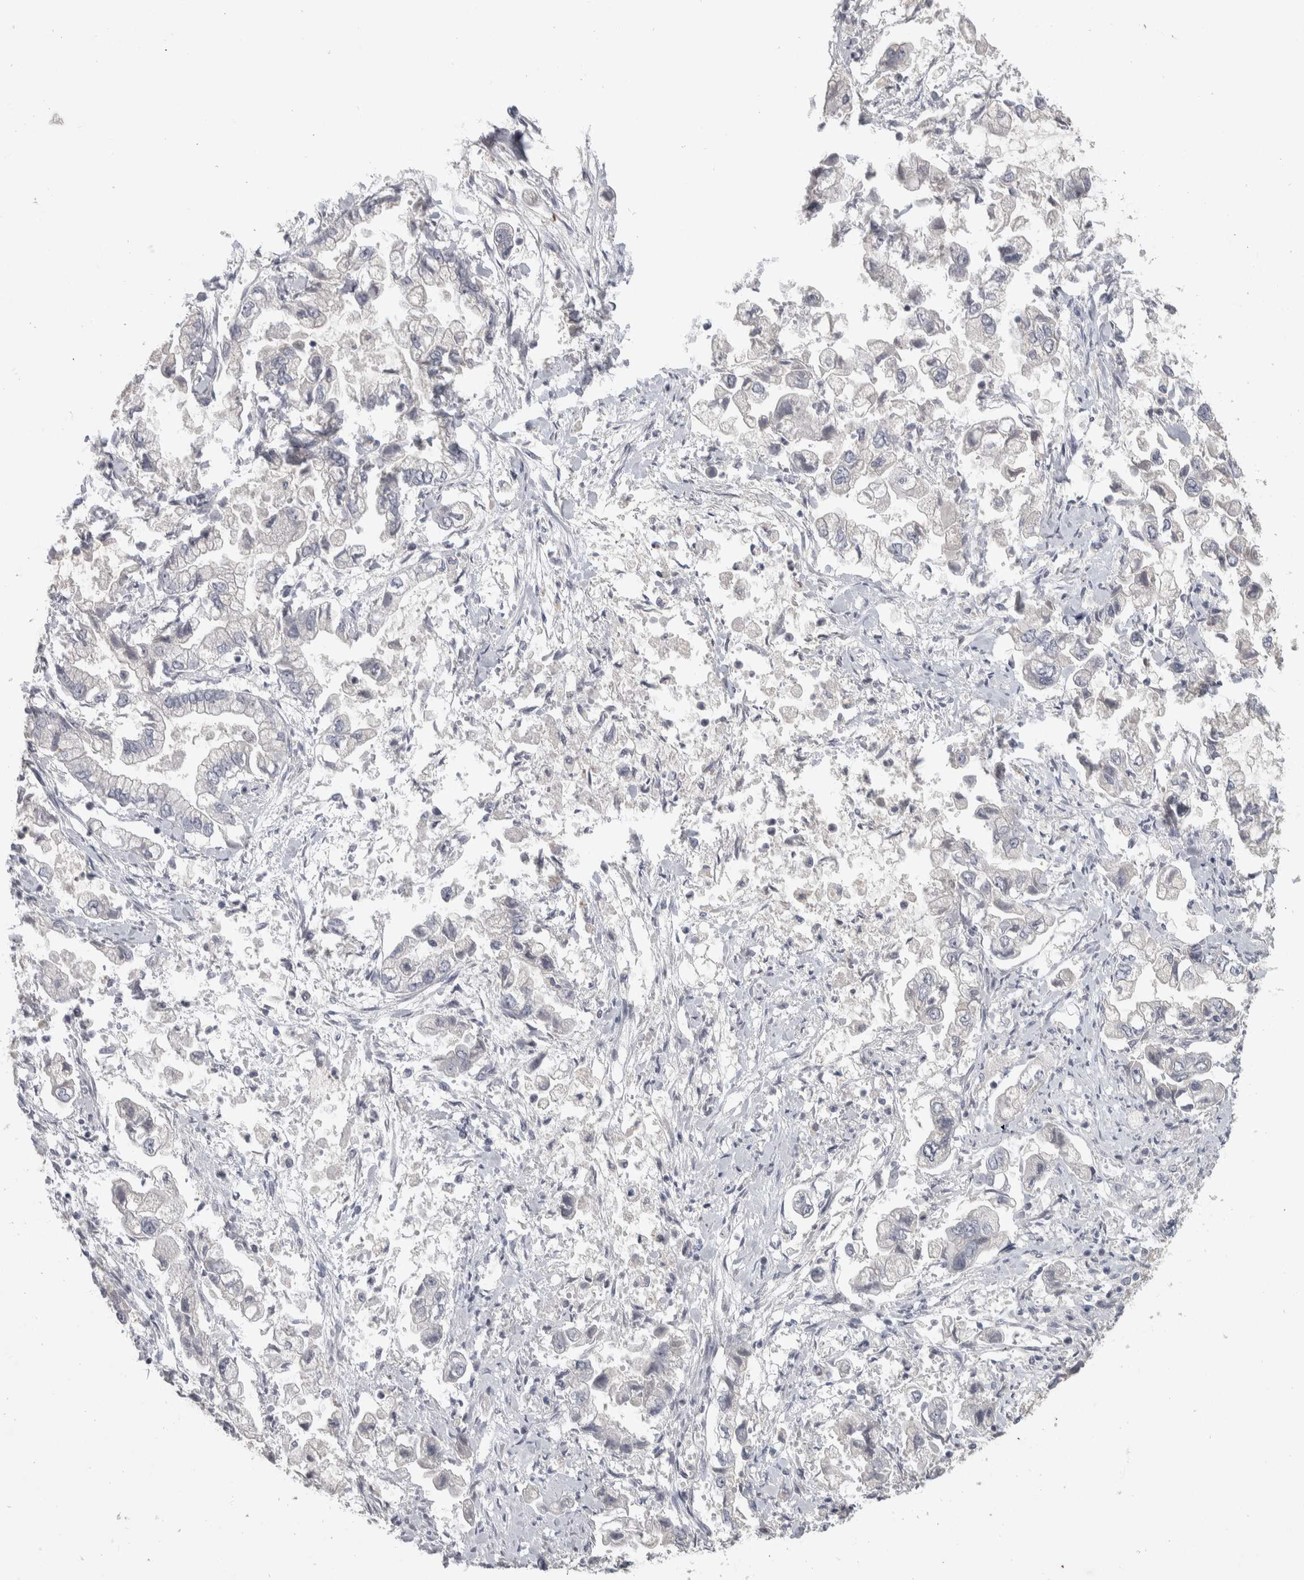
{"staining": {"intensity": "negative", "quantity": "none", "location": "none"}, "tissue": "stomach cancer", "cell_type": "Tumor cells", "image_type": "cancer", "snomed": [{"axis": "morphology", "description": "Normal tissue, NOS"}, {"axis": "morphology", "description": "Adenocarcinoma, NOS"}, {"axis": "topography", "description": "Stomach"}], "caption": "Immunohistochemistry (IHC) histopathology image of human stomach cancer (adenocarcinoma) stained for a protein (brown), which demonstrates no expression in tumor cells. (DAB (3,3'-diaminobenzidine) immunohistochemistry (IHC) visualized using brightfield microscopy, high magnification).", "gene": "NFKB2", "patient": {"sex": "male", "age": 62}}